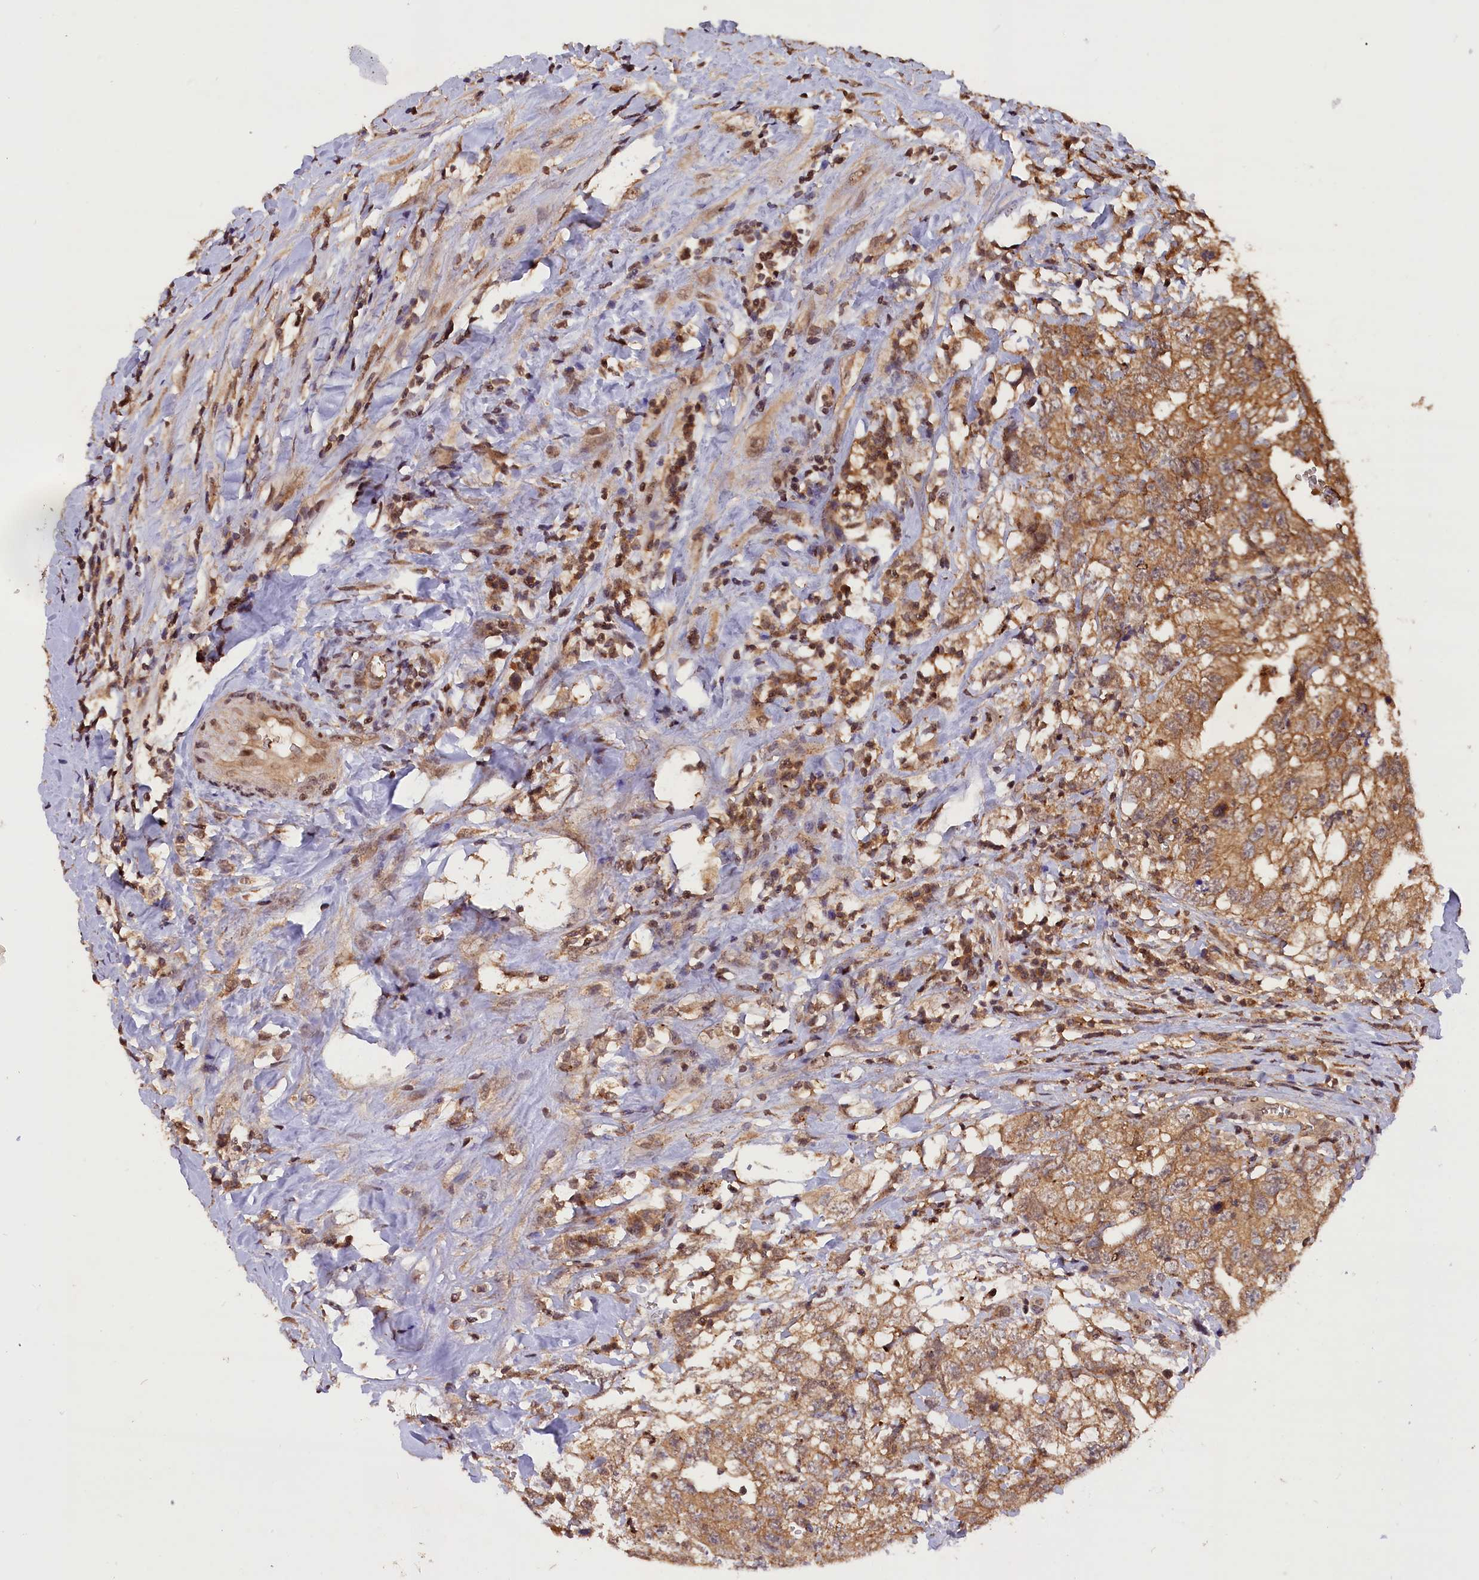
{"staining": {"intensity": "moderate", "quantity": ">75%", "location": "cytoplasmic/membranous"}, "tissue": "testis cancer", "cell_type": "Tumor cells", "image_type": "cancer", "snomed": [{"axis": "morphology", "description": "Seminoma, NOS"}, {"axis": "morphology", "description": "Carcinoma, Embryonal, NOS"}, {"axis": "topography", "description": "Testis"}], "caption": "This is an image of IHC staining of testis embryonal carcinoma, which shows moderate expression in the cytoplasmic/membranous of tumor cells.", "gene": "IST1", "patient": {"sex": "male", "age": 29}}